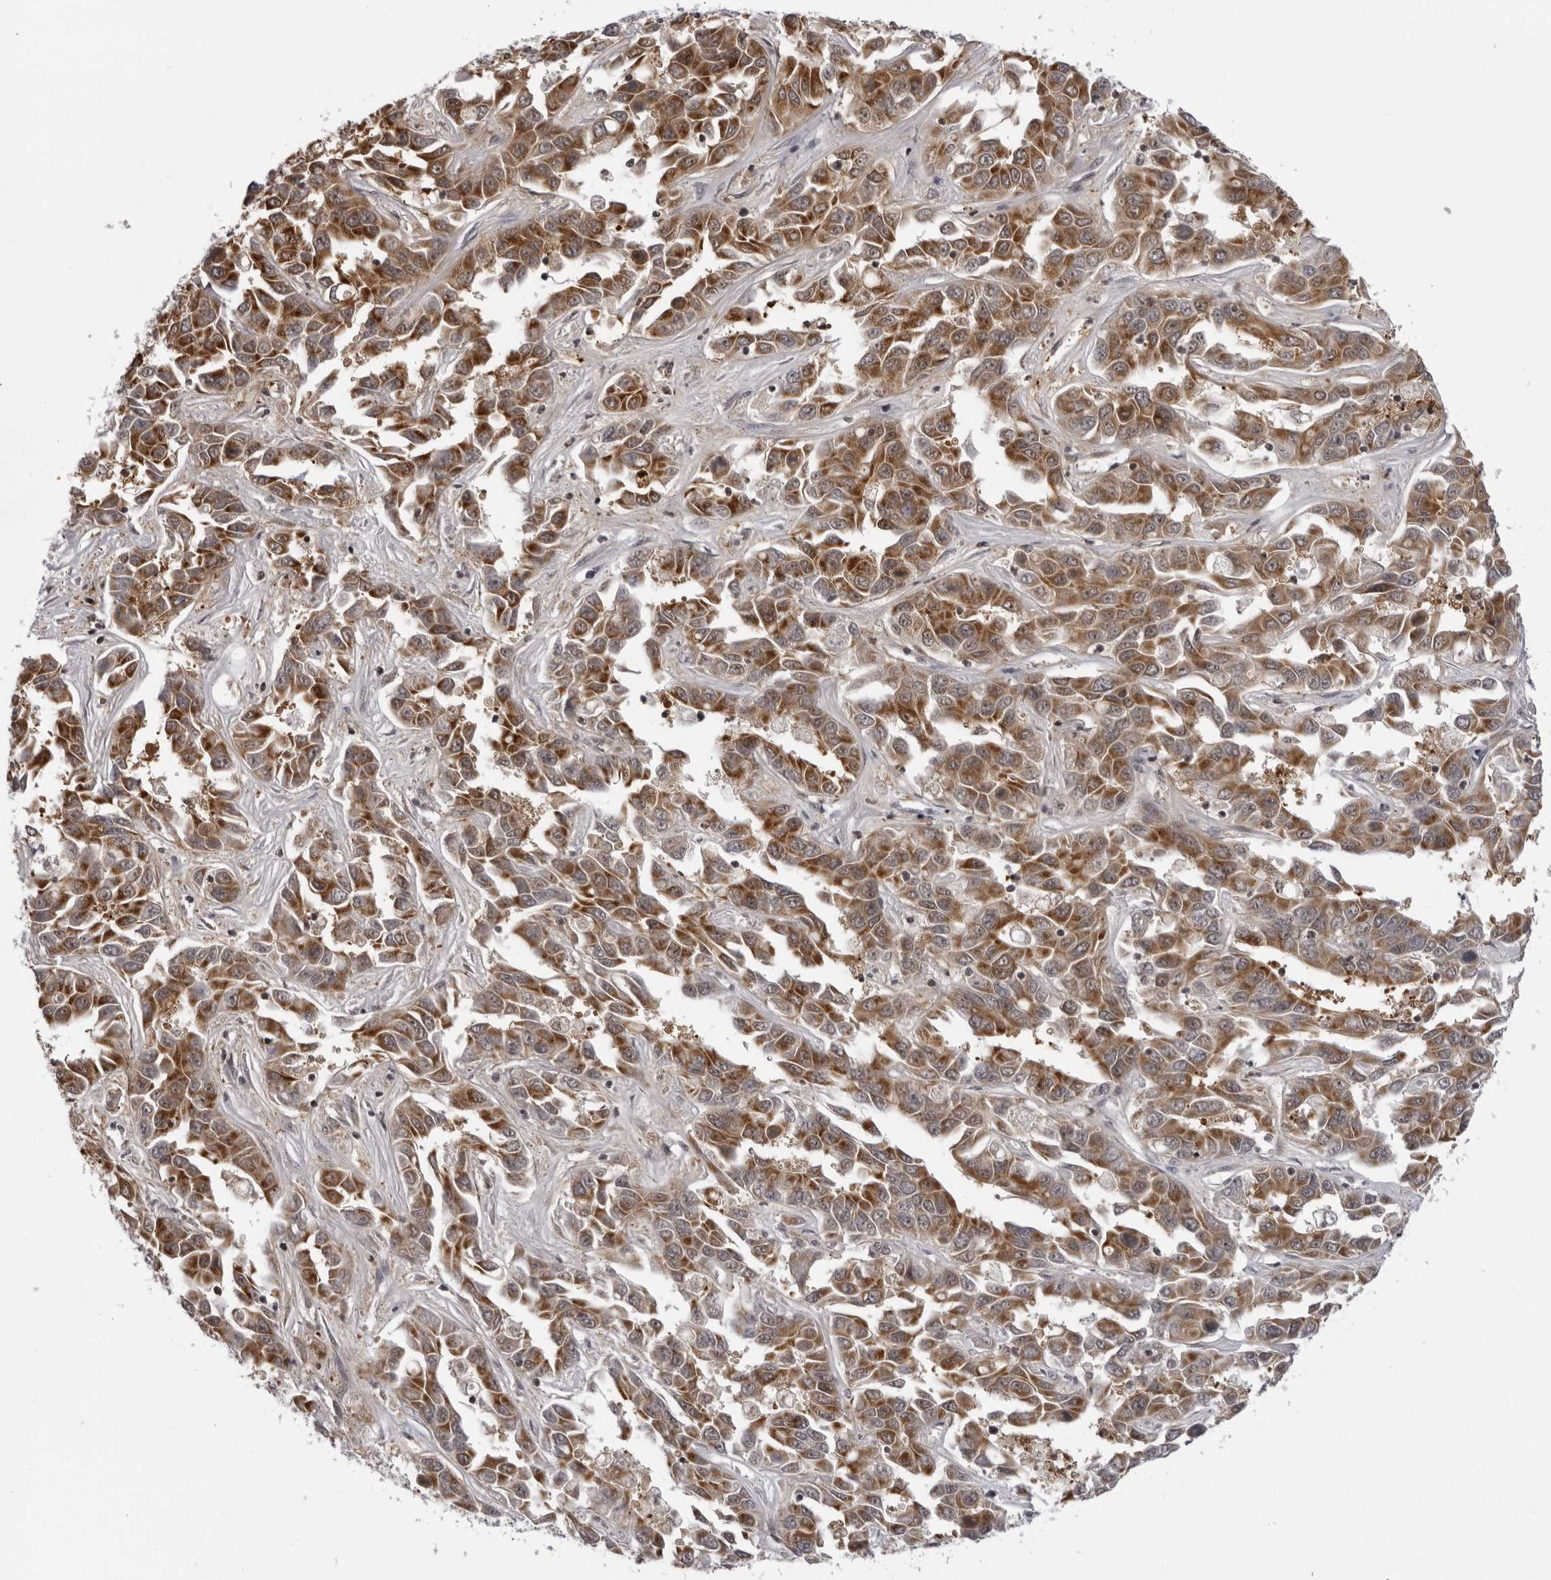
{"staining": {"intensity": "moderate", "quantity": ">75%", "location": "cytoplasmic/membranous"}, "tissue": "liver cancer", "cell_type": "Tumor cells", "image_type": "cancer", "snomed": [{"axis": "morphology", "description": "Cholangiocarcinoma"}, {"axis": "topography", "description": "Liver"}], "caption": "DAB (3,3'-diaminobenzidine) immunohistochemical staining of cholangiocarcinoma (liver) demonstrates moderate cytoplasmic/membranous protein positivity in approximately >75% of tumor cells.", "gene": "MRPS15", "patient": {"sex": "female", "age": 52}}